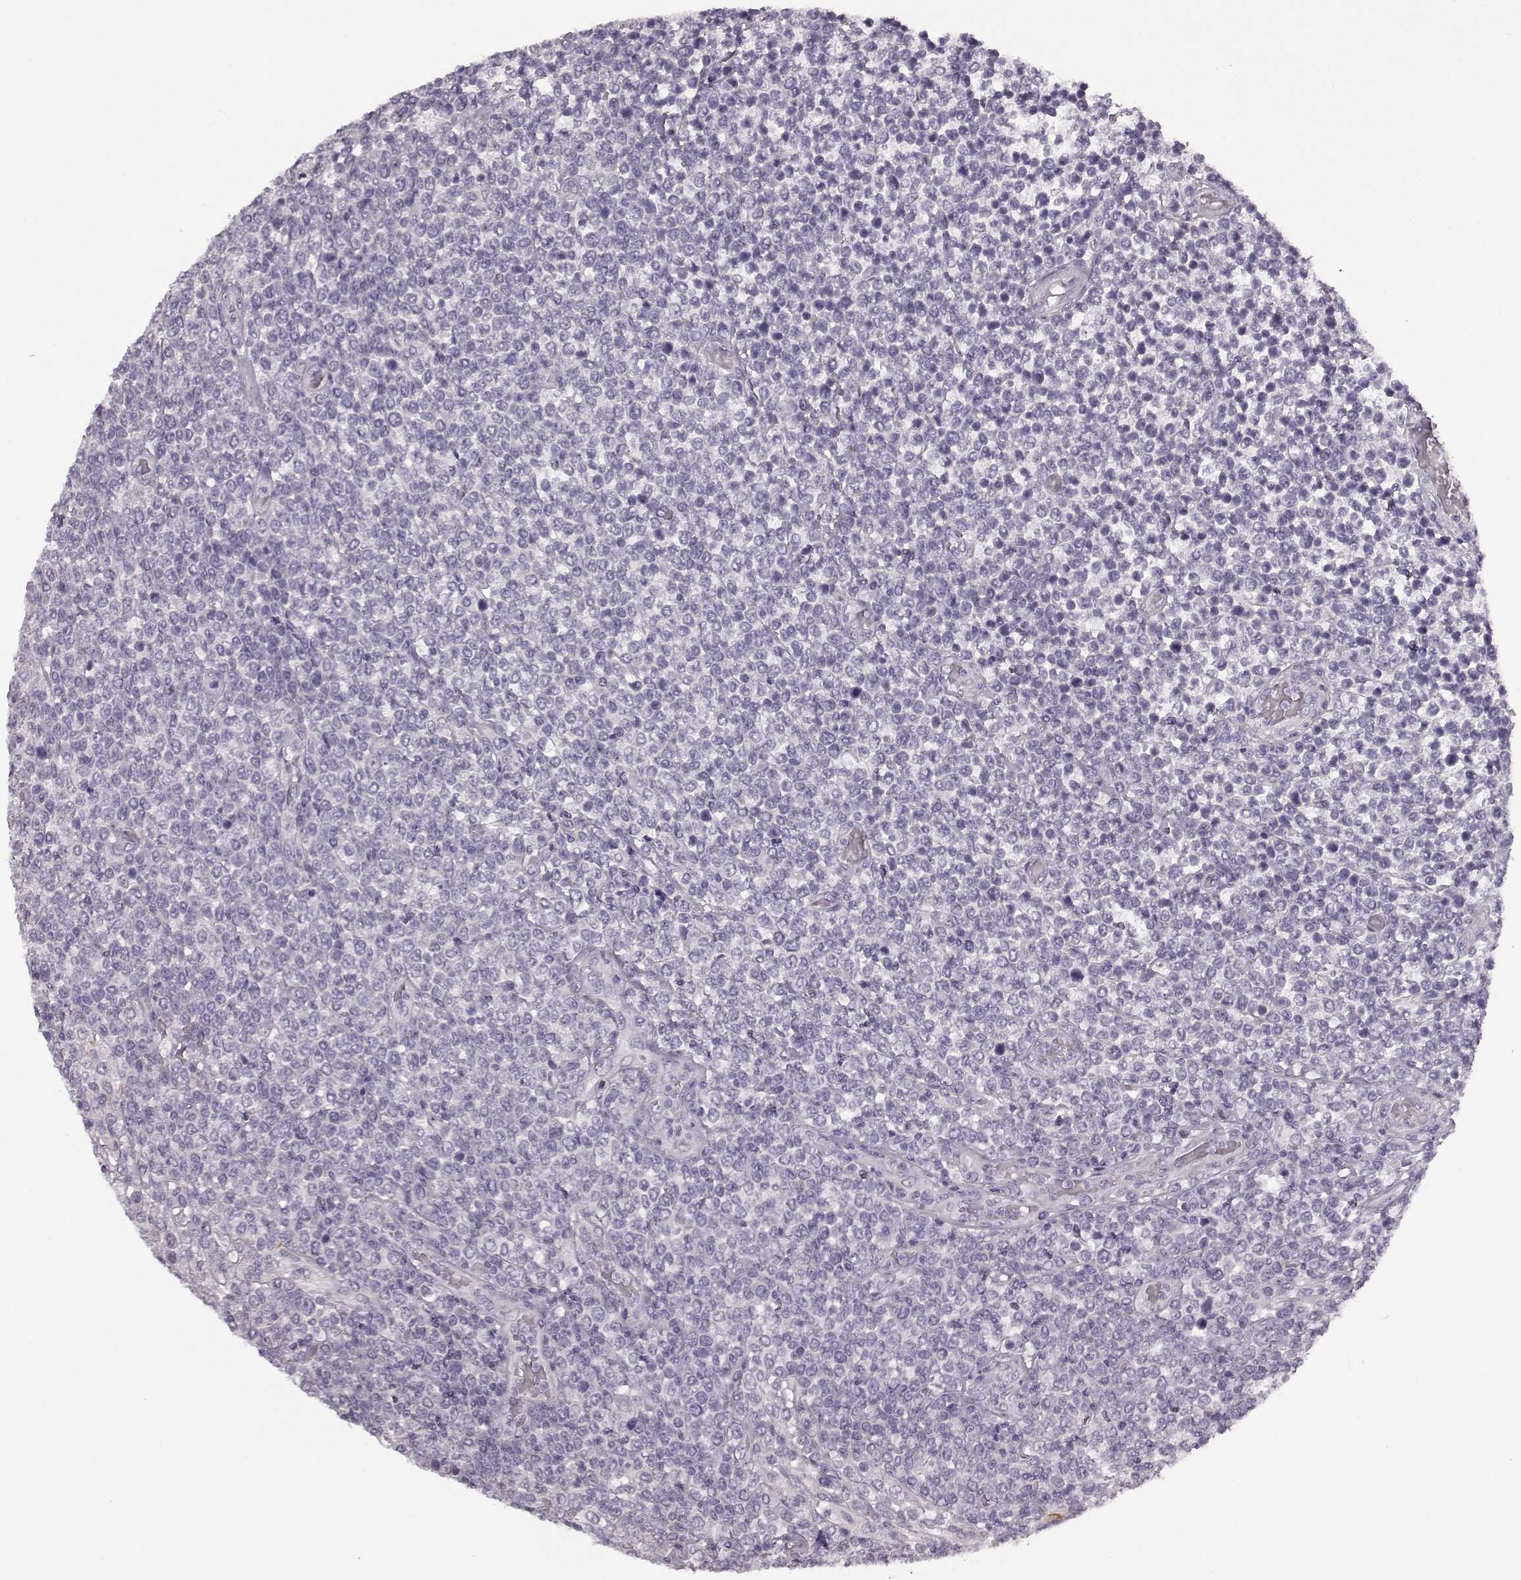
{"staining": {"intensity": "negative", "quantity": "none", "location": "none"}, "tissue": "lymphoma", "cell_type": "Tumor cells", "image_type": "cancer", "snomed": [{"axis": "morphology", "description": "Malignant lymphoma, non-Hodgkin's type, High grade"}, {"axis": "topography", "description": "Soft tissue"}], "caption": "Immunohistochemistry of malignant lymphoma, non-Hodgkin's type (high-grade) exhibits no staining in tumor cells.", "gene": "SEMG2", "patient": {"sex": "female", "age": 56}}